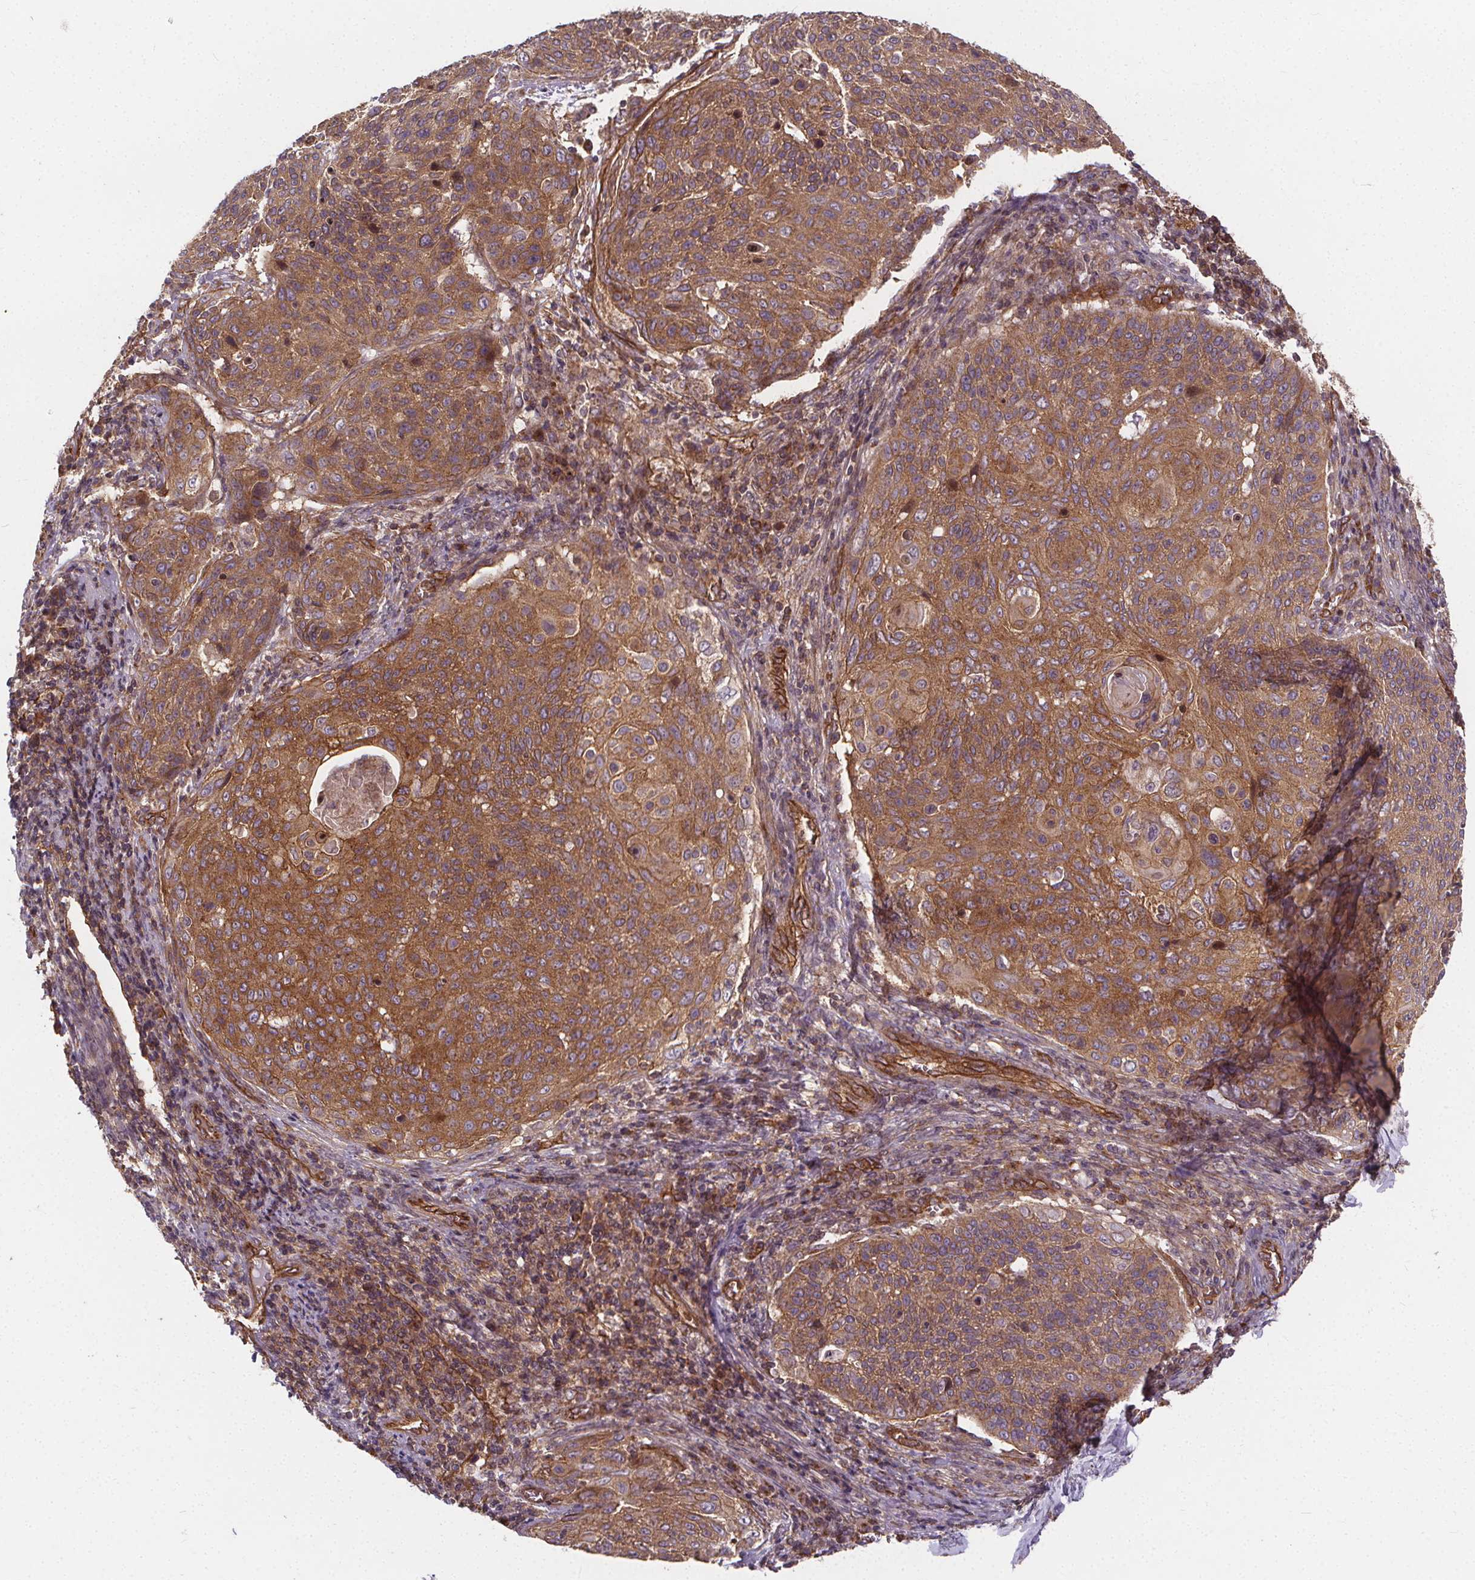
{"staining": {"intensity": "moderate", "quantity": ">75%", "location": "cytoplasmic/membranous"}, "tissue": "cervical cancer", "cell_type": "Tumor cells", "image_type": "cancer", "snomed": [{"axis": "morphology", "description": "Squamous cell carcinoma, NOS"}, {"axis": "topography", "description": "Cervix"}], "caption": "Immunohistochemistry (IHC) of human cervical cancer shows medium levels of moderate cytoplasmic/membranous expression in about >75% of tumor cells.", "gene": "CLINT1", "patient": {"sex": "female", "age": 31}}